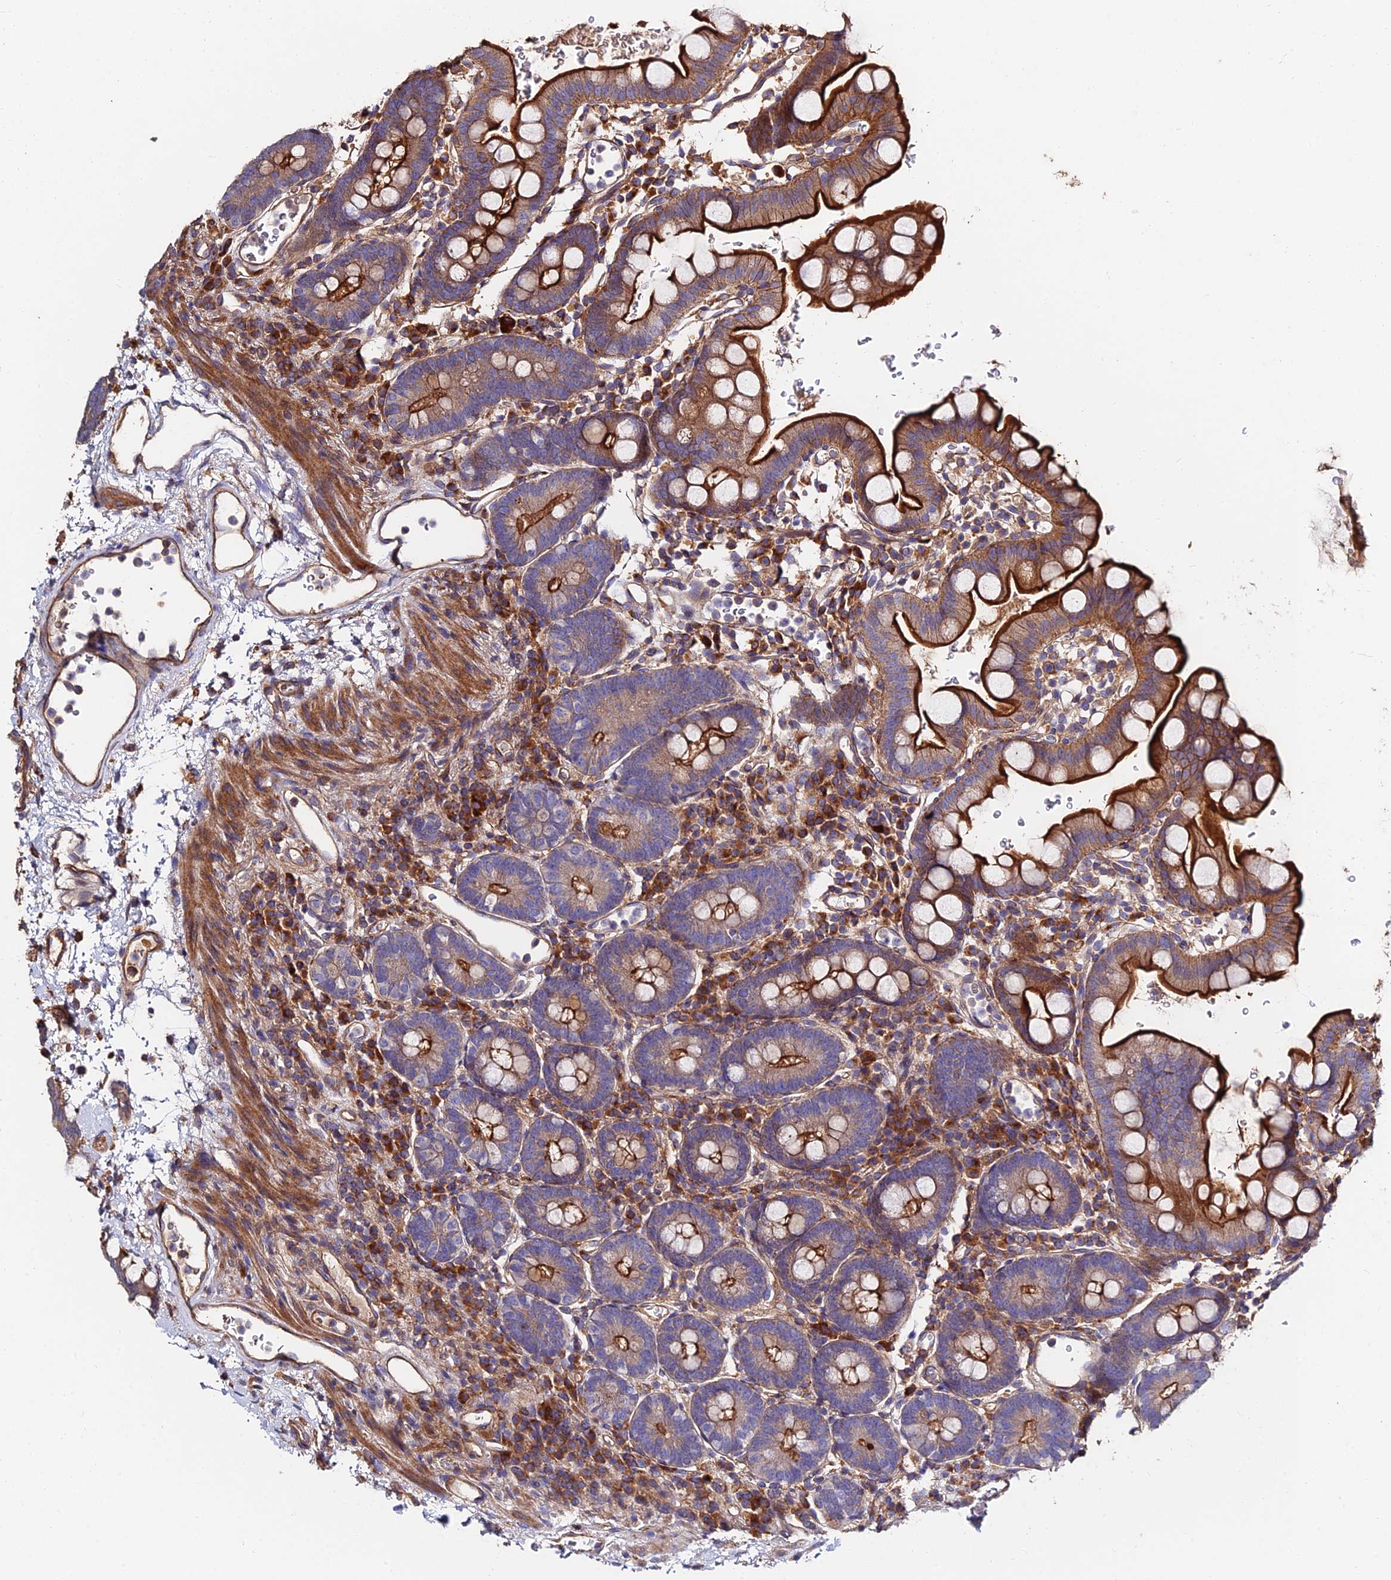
{"staining": {"intensity": "strong", "quantity": "25%-75%", "location": "cytoplasmic/membranous"}, "tissue": "small intestine", "cell_type": "Glandular cells", "image_type": "normal", "snomed": [{"axis": "morphology", "description": "Normal tissue, NOS"}, {"axis": "topography", "description": "Stomach, upper"}, {"axis": "topography", "description": "Stomach, lower"}, {"axis": "topography", "description": "Small intestine"}], "caption": "High-power microscopy captured an immunohistochemistry (IHC) histopathology image of benign small intestine, revealing strong cytoplasmic/membranous staining in about 25%-75% of glandular cells. (DAB = brown stain, brightfield microscopy at high magnification).", "gene": "EXT1", "patient": {"sex": "male", "age": 68}}